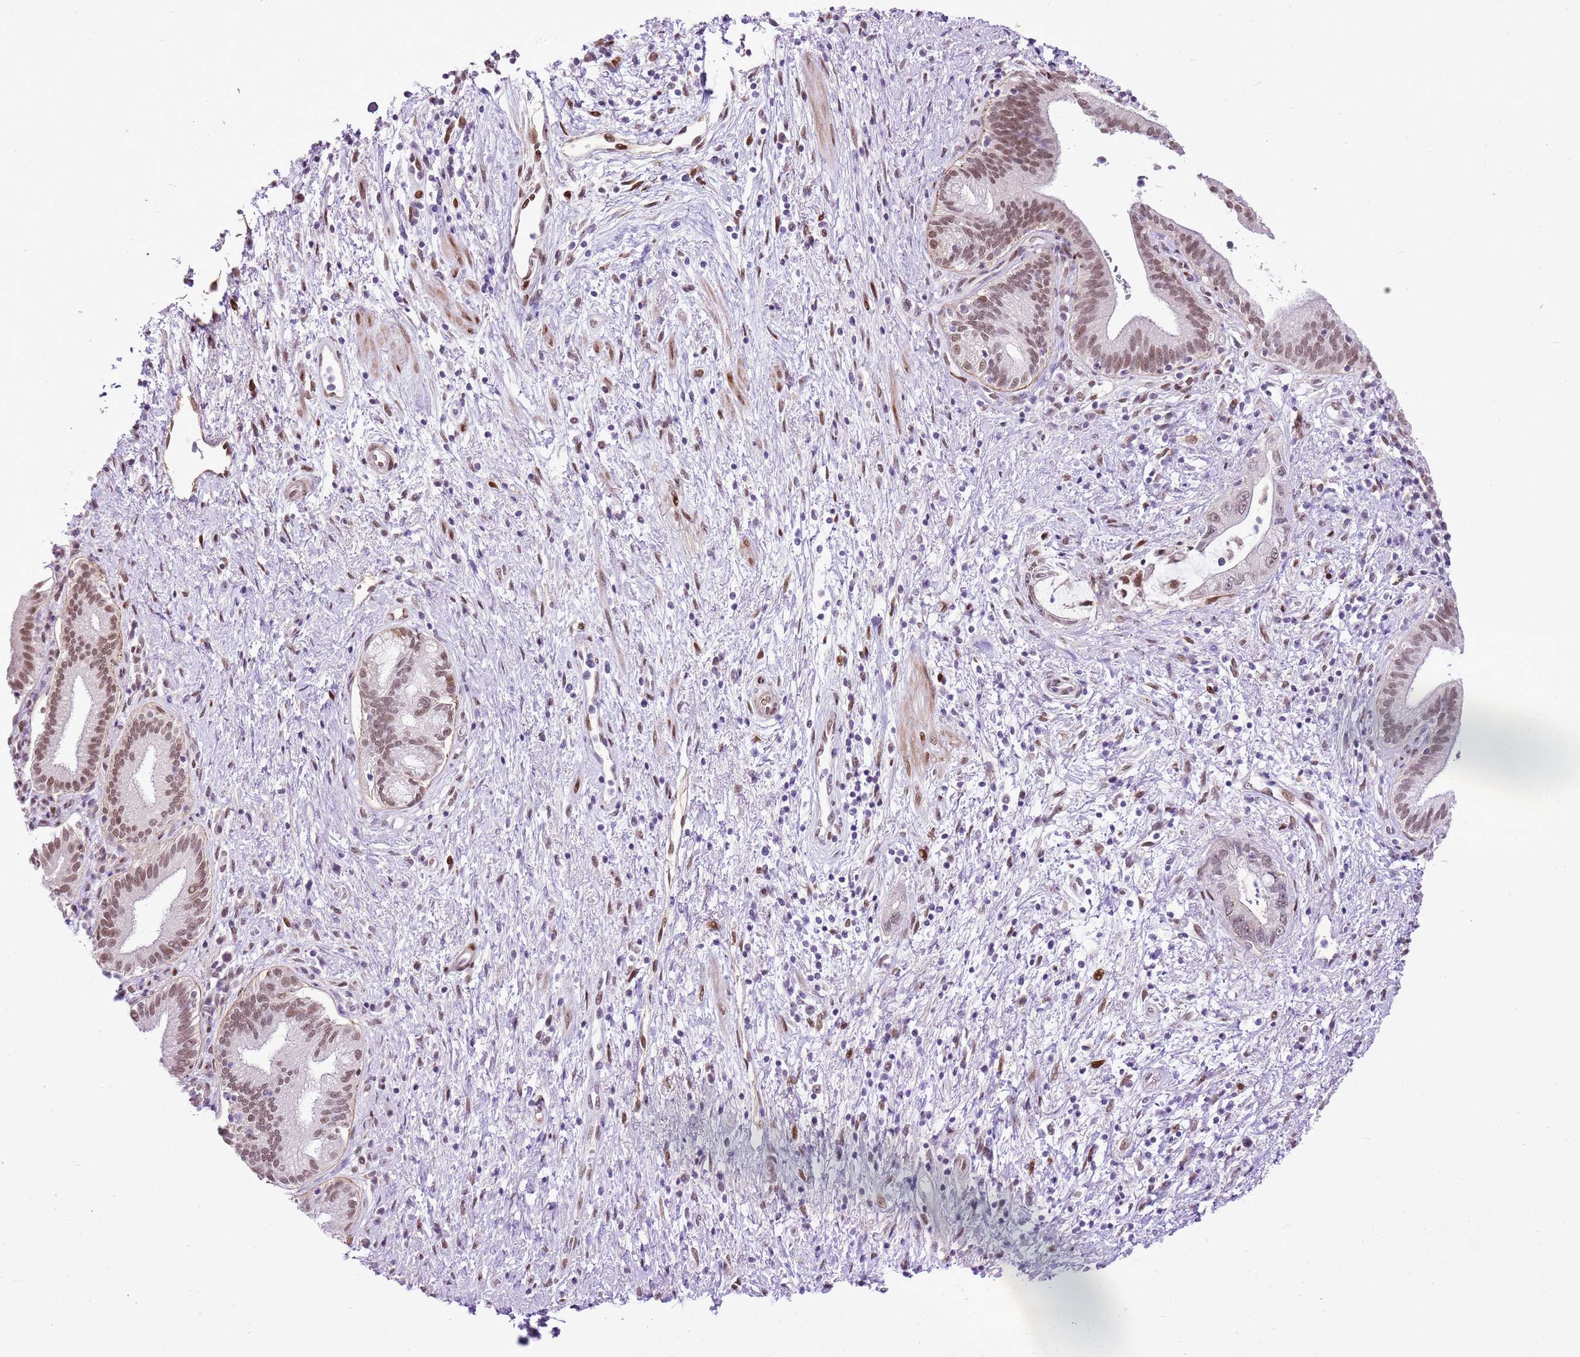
{"staining": {"intensity": "moderate", "quantity": ">75%", "location": "nuclear"}, "tissue": "pancreatic cancer", "cell_type": "Tumor cells", "image_type": "cancer", "snomed": [{"axis": "morphology", "description": "Adenocarcinoma, NOS"}, {"axis": "topography", "description": "Pancreas"}], "caption": "Protein staining by immunohistochemistry displays moderate nuclear staining in approximately >75% of tumor cells in pancreatic cancer.", "gene": "NACC2", "patient": {"sex": "female", "age": 73}}